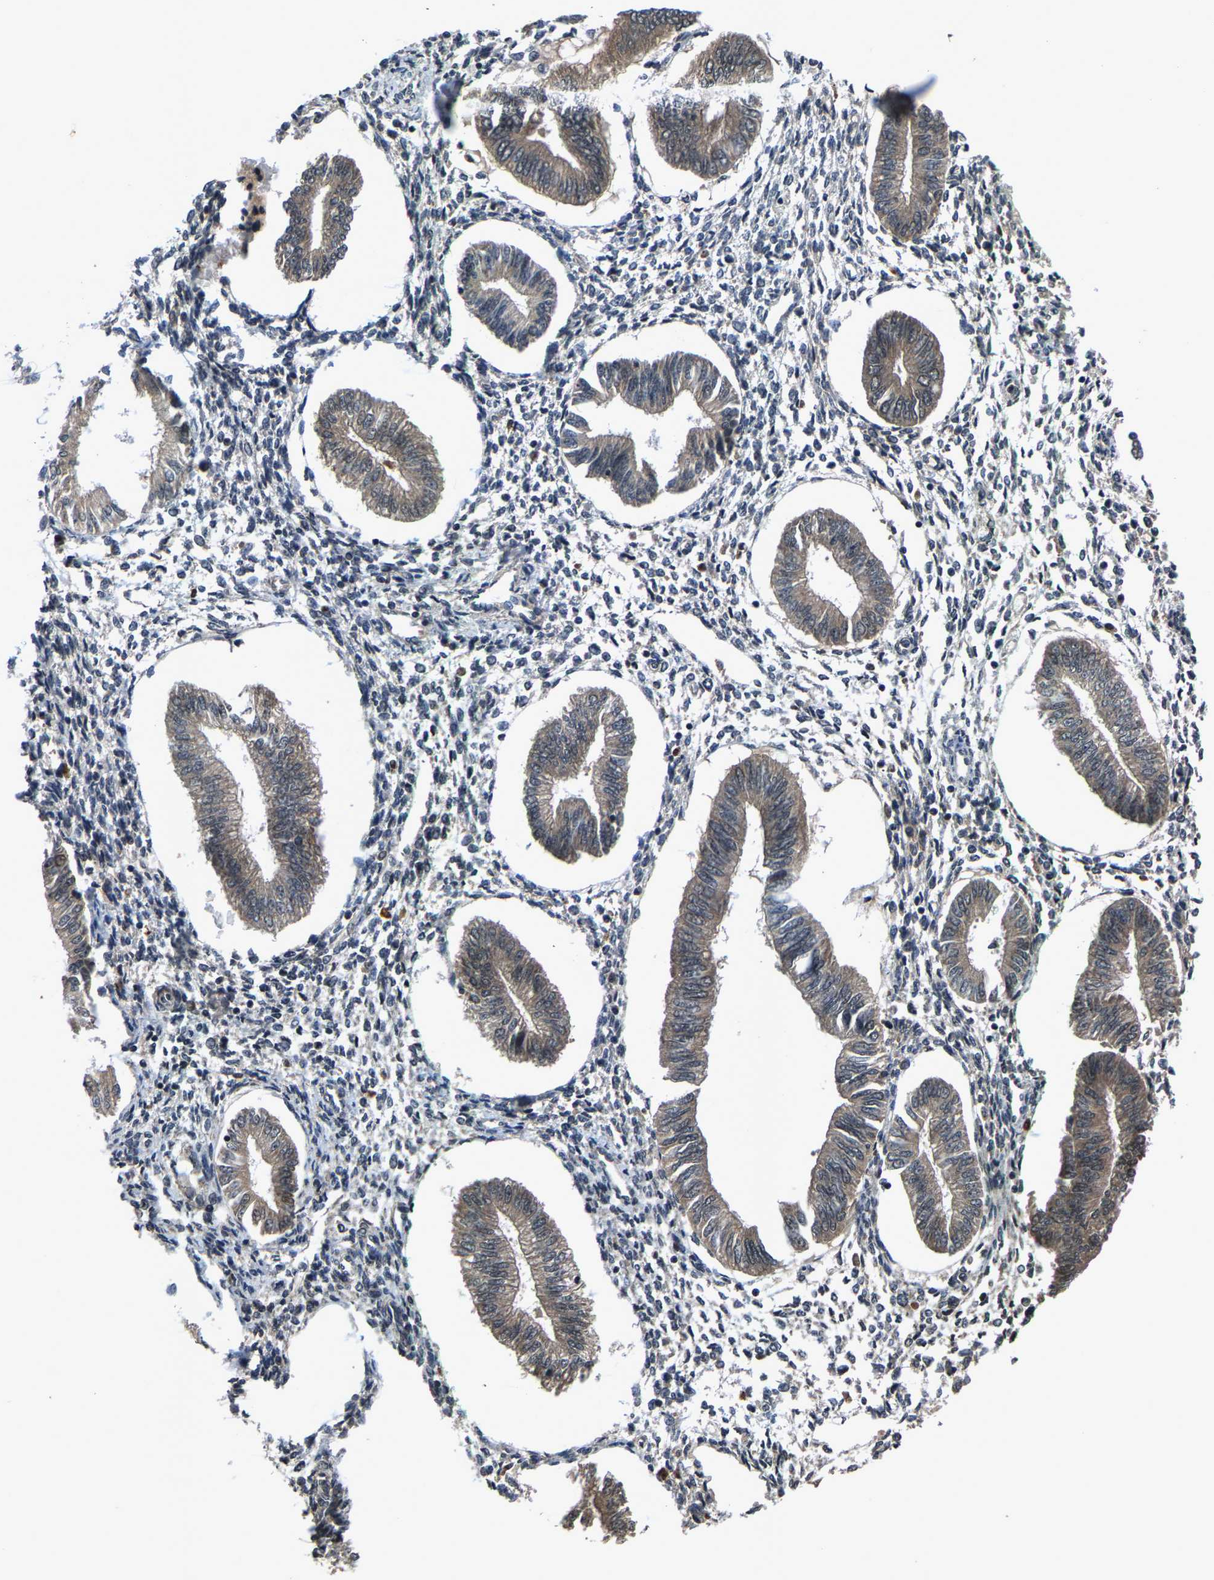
{"staining": {"intensity": "negative", "quantity": "none", "location": "none"}, "tissue": "endometrium", "cell_type": "Cells in endometrial stroma", "image_type": "normal", "snomed": [{"axis": "morphology", "description": "Normal tissue, NOS"}, {"axis": "topography", "description": "Endometrium"}], "caption": "Immunohistochemistry micrograph of benign human endometrium stained for a protein (brown), which exhibits no positivity in cells in endometrial stroma.", "gene": "HUWE1", "patient": {"sex": "female", "age": 50}}